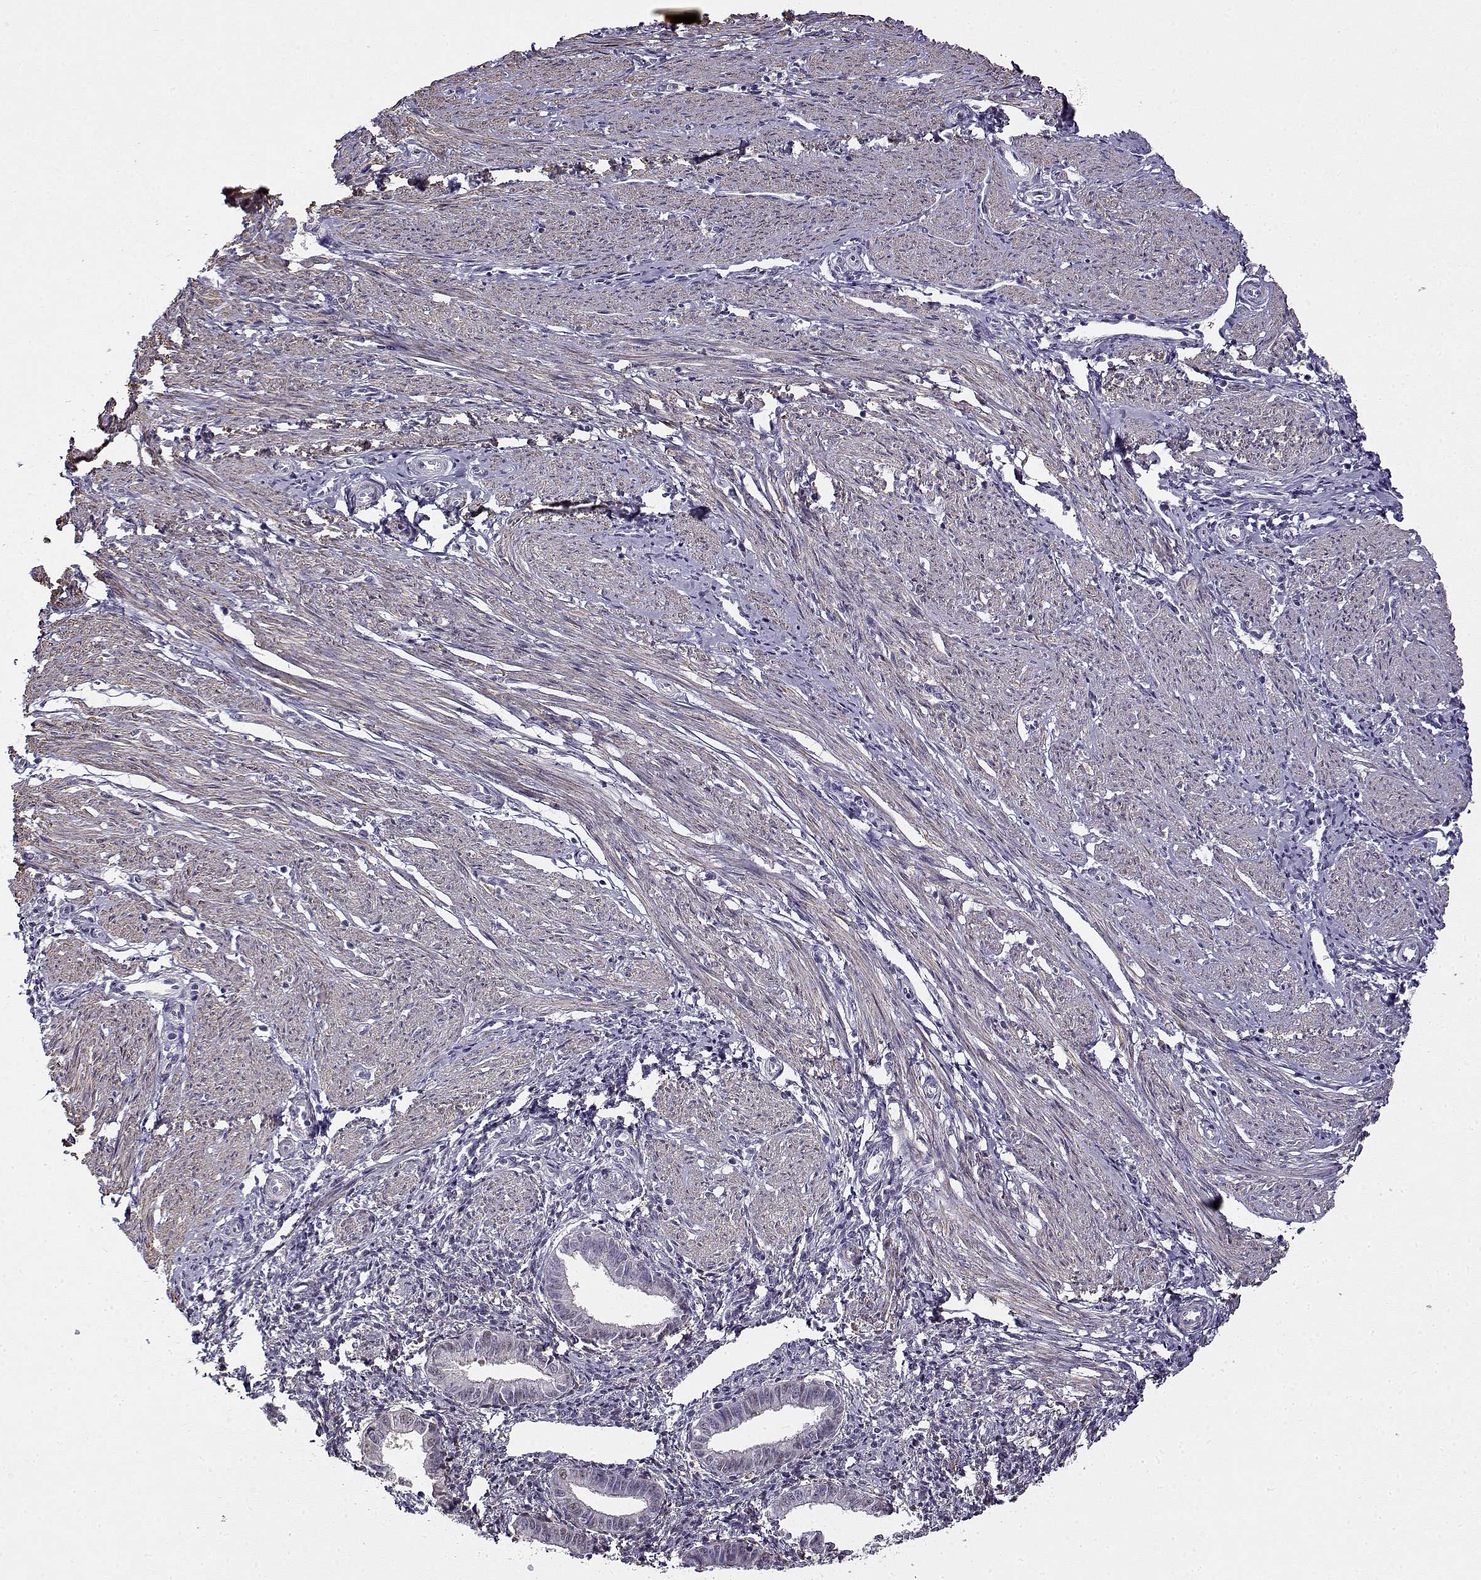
{"staining": {"intensity": "negative", "quantity": "none", "location": "none"}, "tissue": "endometrium", "cell_type": "Cells in endometrial stroma", "image_type": "normal", "snomed": [{"axis": "morphology", "description": "Normal tissue, NOS"}, {"axis": "topography", "description": "Endometrium"}], "caption": "Immunohistochemistry (IHC) image of unremarkable endometrium stained for a protein (brown), which reveals no positivity in cells in endometrial stroma. The staining was performed using DAB to visualize the protein expression in brown, while the nuclei were stained in blue with hematoxylin (Magnification: 20x).", "gene": "UCP3", "patient": {"sex": "female", "age": 37}}